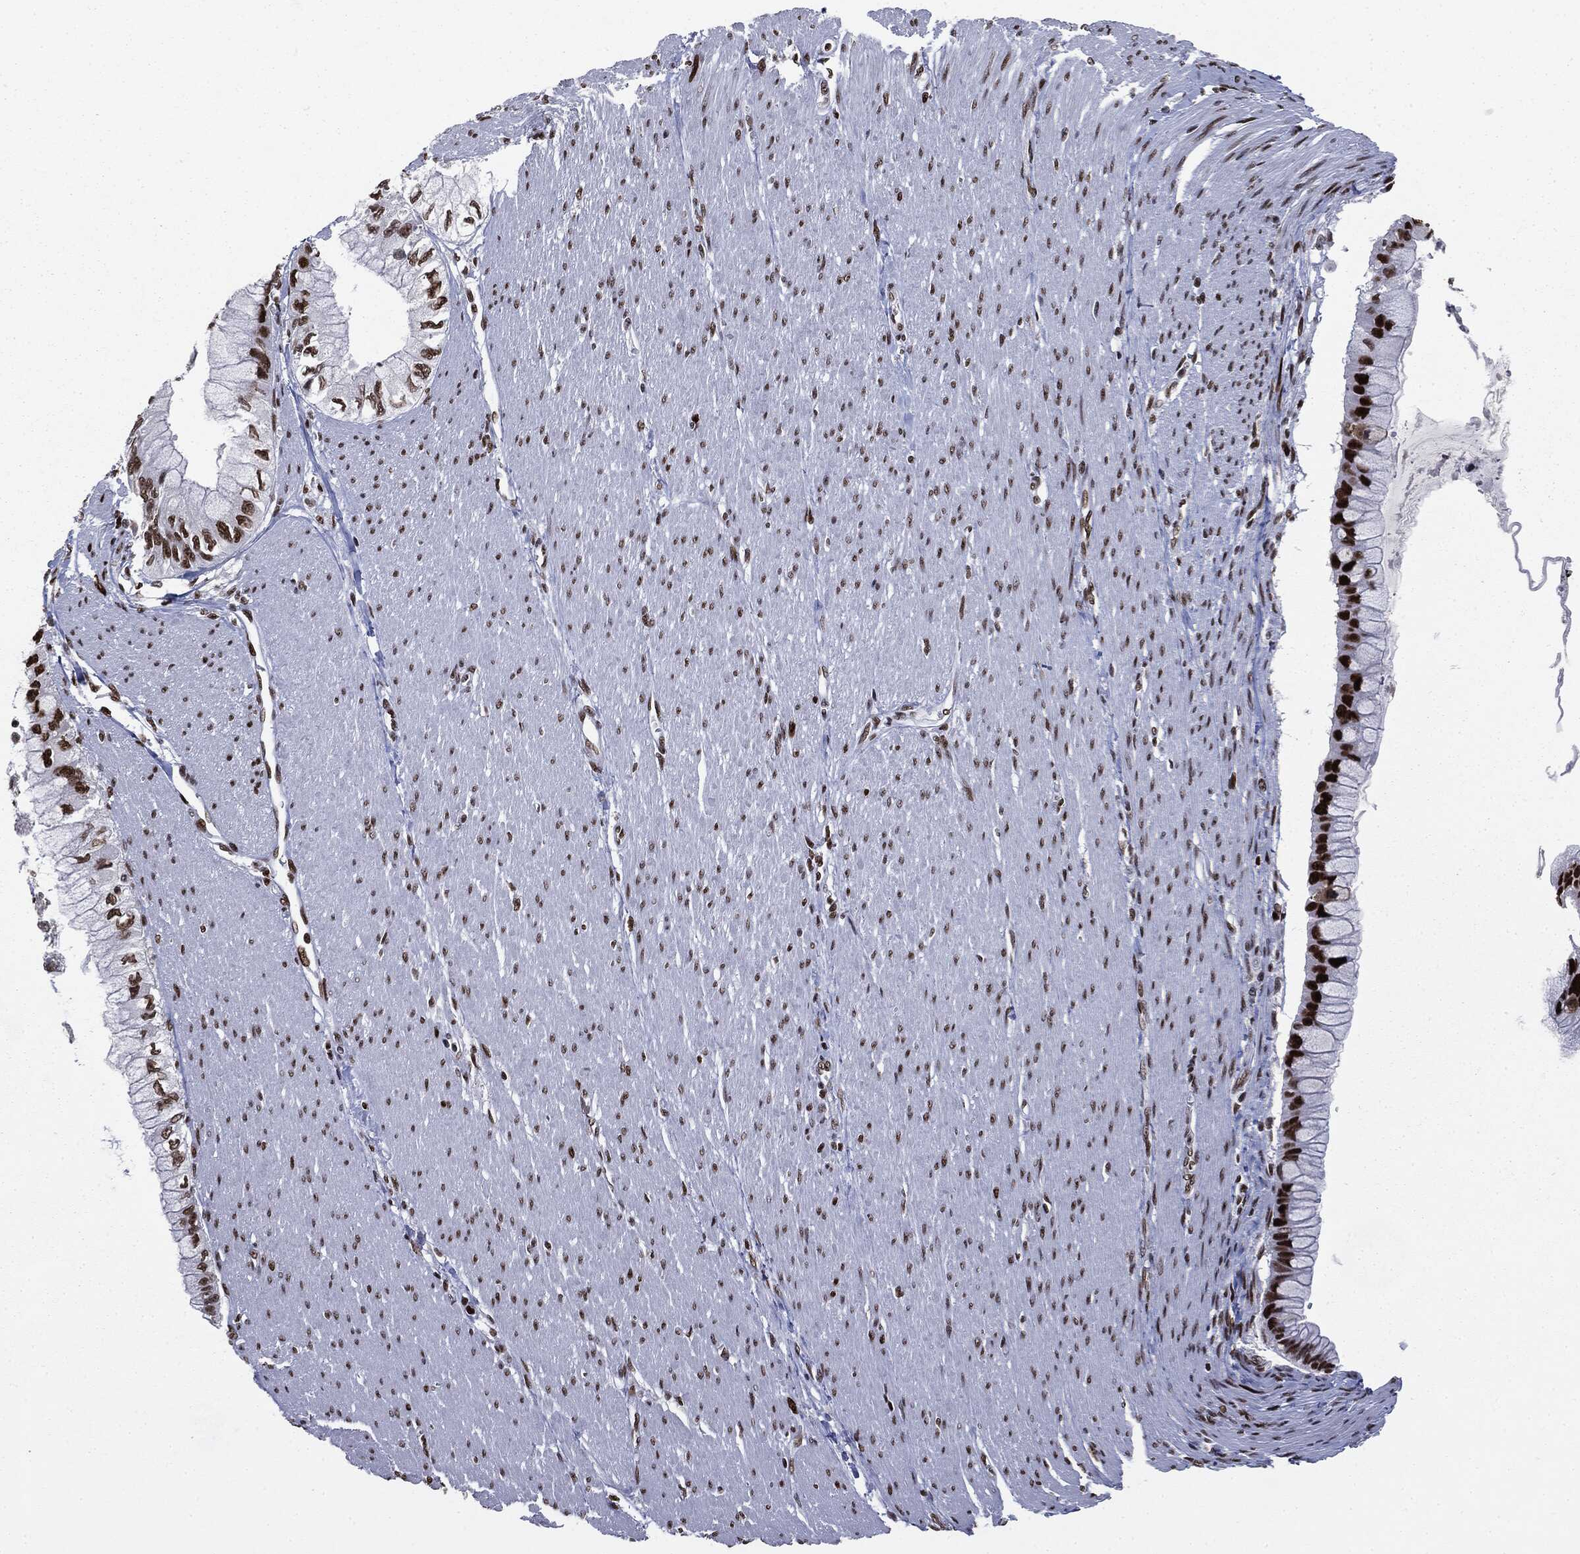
{"staining": {"intensity": "strong", "quantity": ">75%", "location": "nuclear"}, "tissue": "pancreatic cancer", "cell_type": "Tumor cells", "image_type": "cancer", "snomed": [{"axis": "morphology", "description": "Adenocarcinoma, NOS"}, {"axis": "topography", "description": "Pancreas"}], "caption": "Immunohistochemical staining of pancreatic cancer reveals high levels of strong nuclear expression in about >75% of tumor cells. (DAB (3,3'-diaminobenzidine) IHC with brightfield microscopy, high magnification).", "gene": "MSH2", "patient": {"sex": "male", "age": 48}}